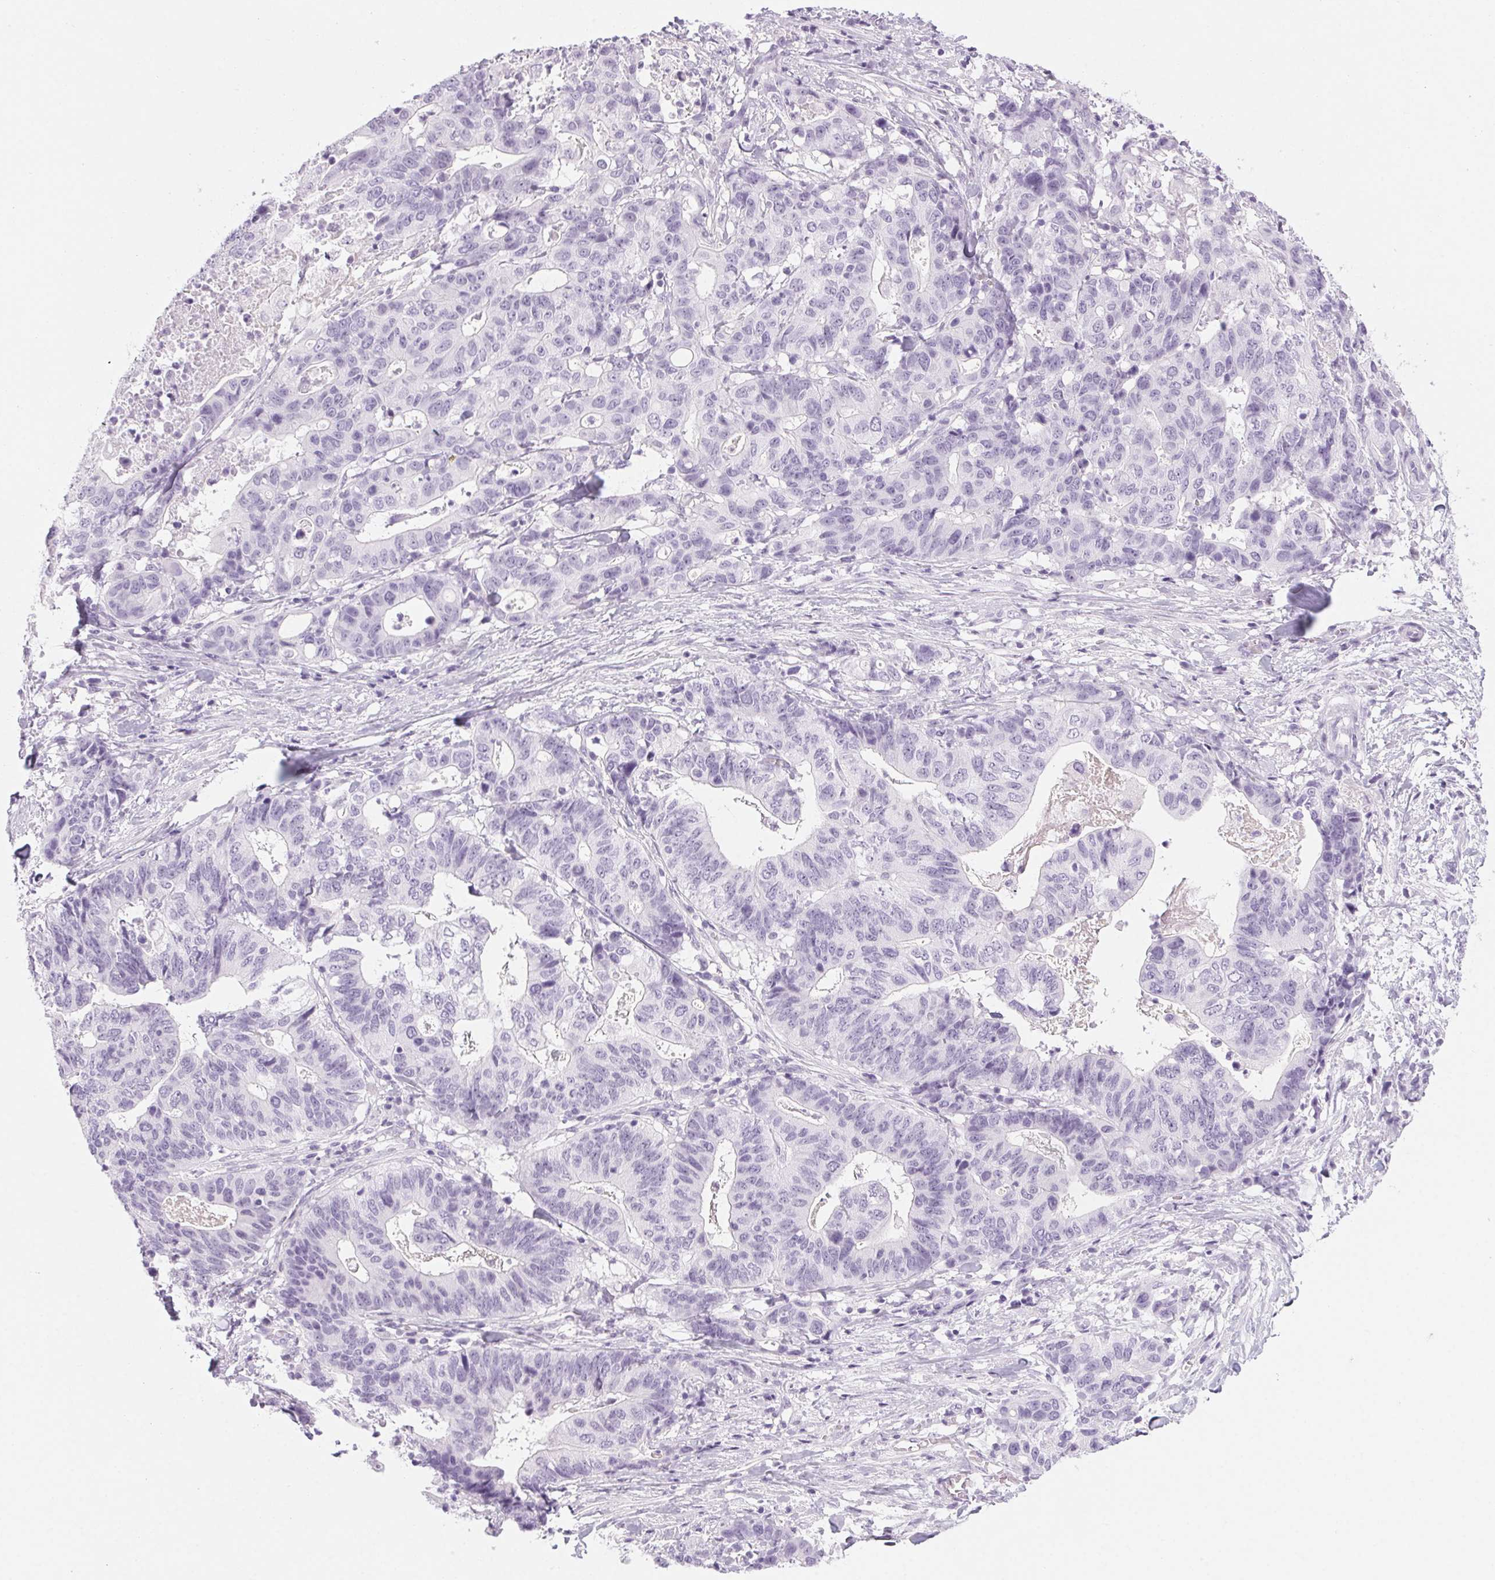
{"staining": {"intensity": "negative", "quantity": "none", "location": "none"}, "tissue": "stomach cancer", "cell_type": "Tumor cells", "image_type": "cancer", "snomed": [{"axis": "morphology", "description": "Adenocarcinoma, NOS"}, {"axis": "topography", "description": "Stomach, upper"}], "caption": "A histopathology image of human stomach adenocarcinoma is negative for staining in tumor cells.", "gene": "LRP2", "patient": {"sex": "female", "age": 67}}